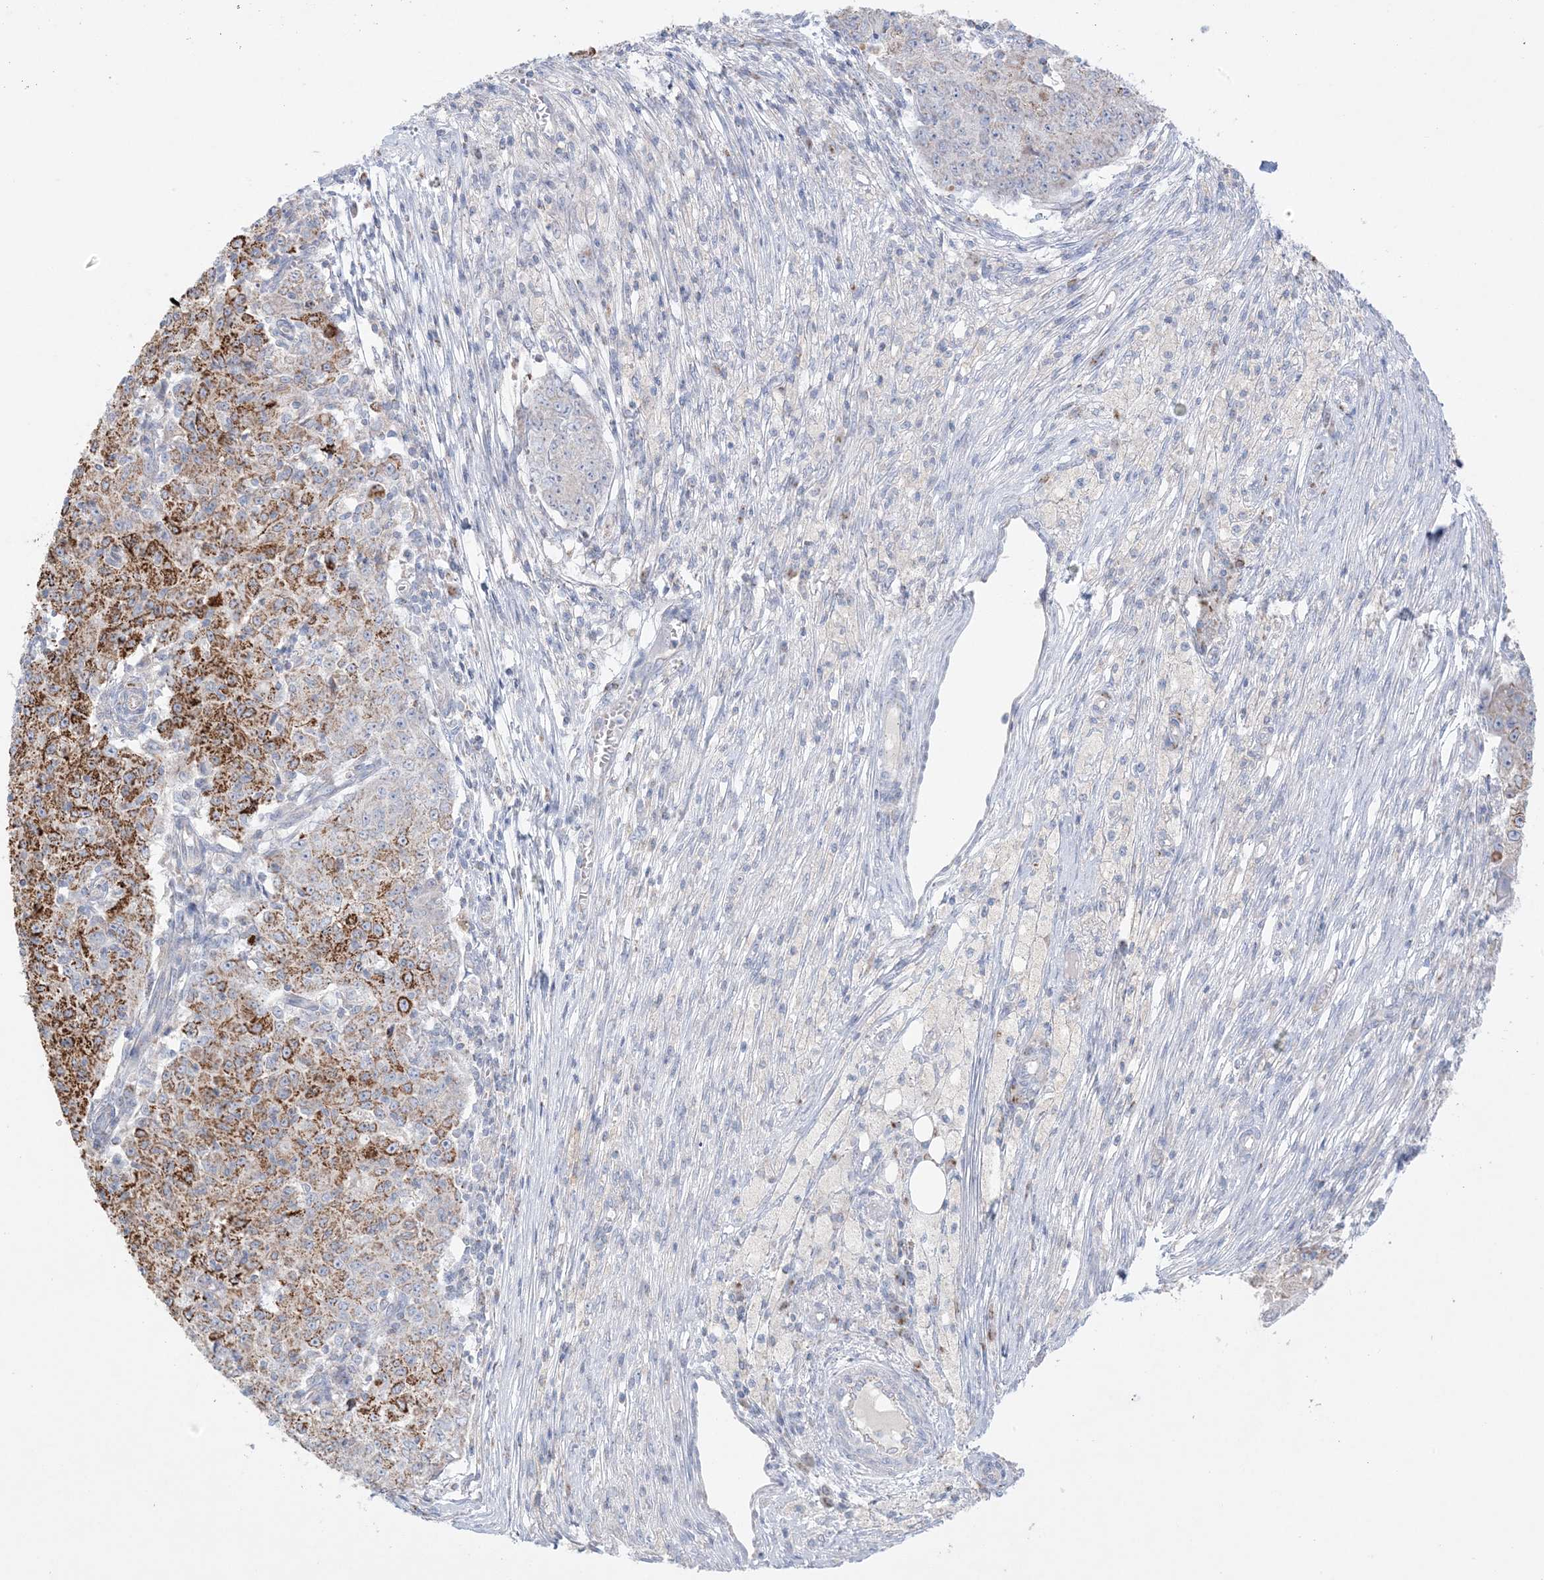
{"staining": {"intensity": "strong", "quantity": "25%-75%", "location": "cytoplasmic/membranous"}, "tissue": "ovarian cancer", "cell_type": "Tumor cells", "image_type": "cancer", "snomed": [{"axis": "morphology", "description": "Carcinoma, endometroid"}, {"axis": "topography", "description": "Ovary"}], "caption": "Ovarian cancer stained with a protein marker reveals strong staining in tumor cells.", "gene": "KCTD6", "patient": {"sex": "female", "age": 42}}